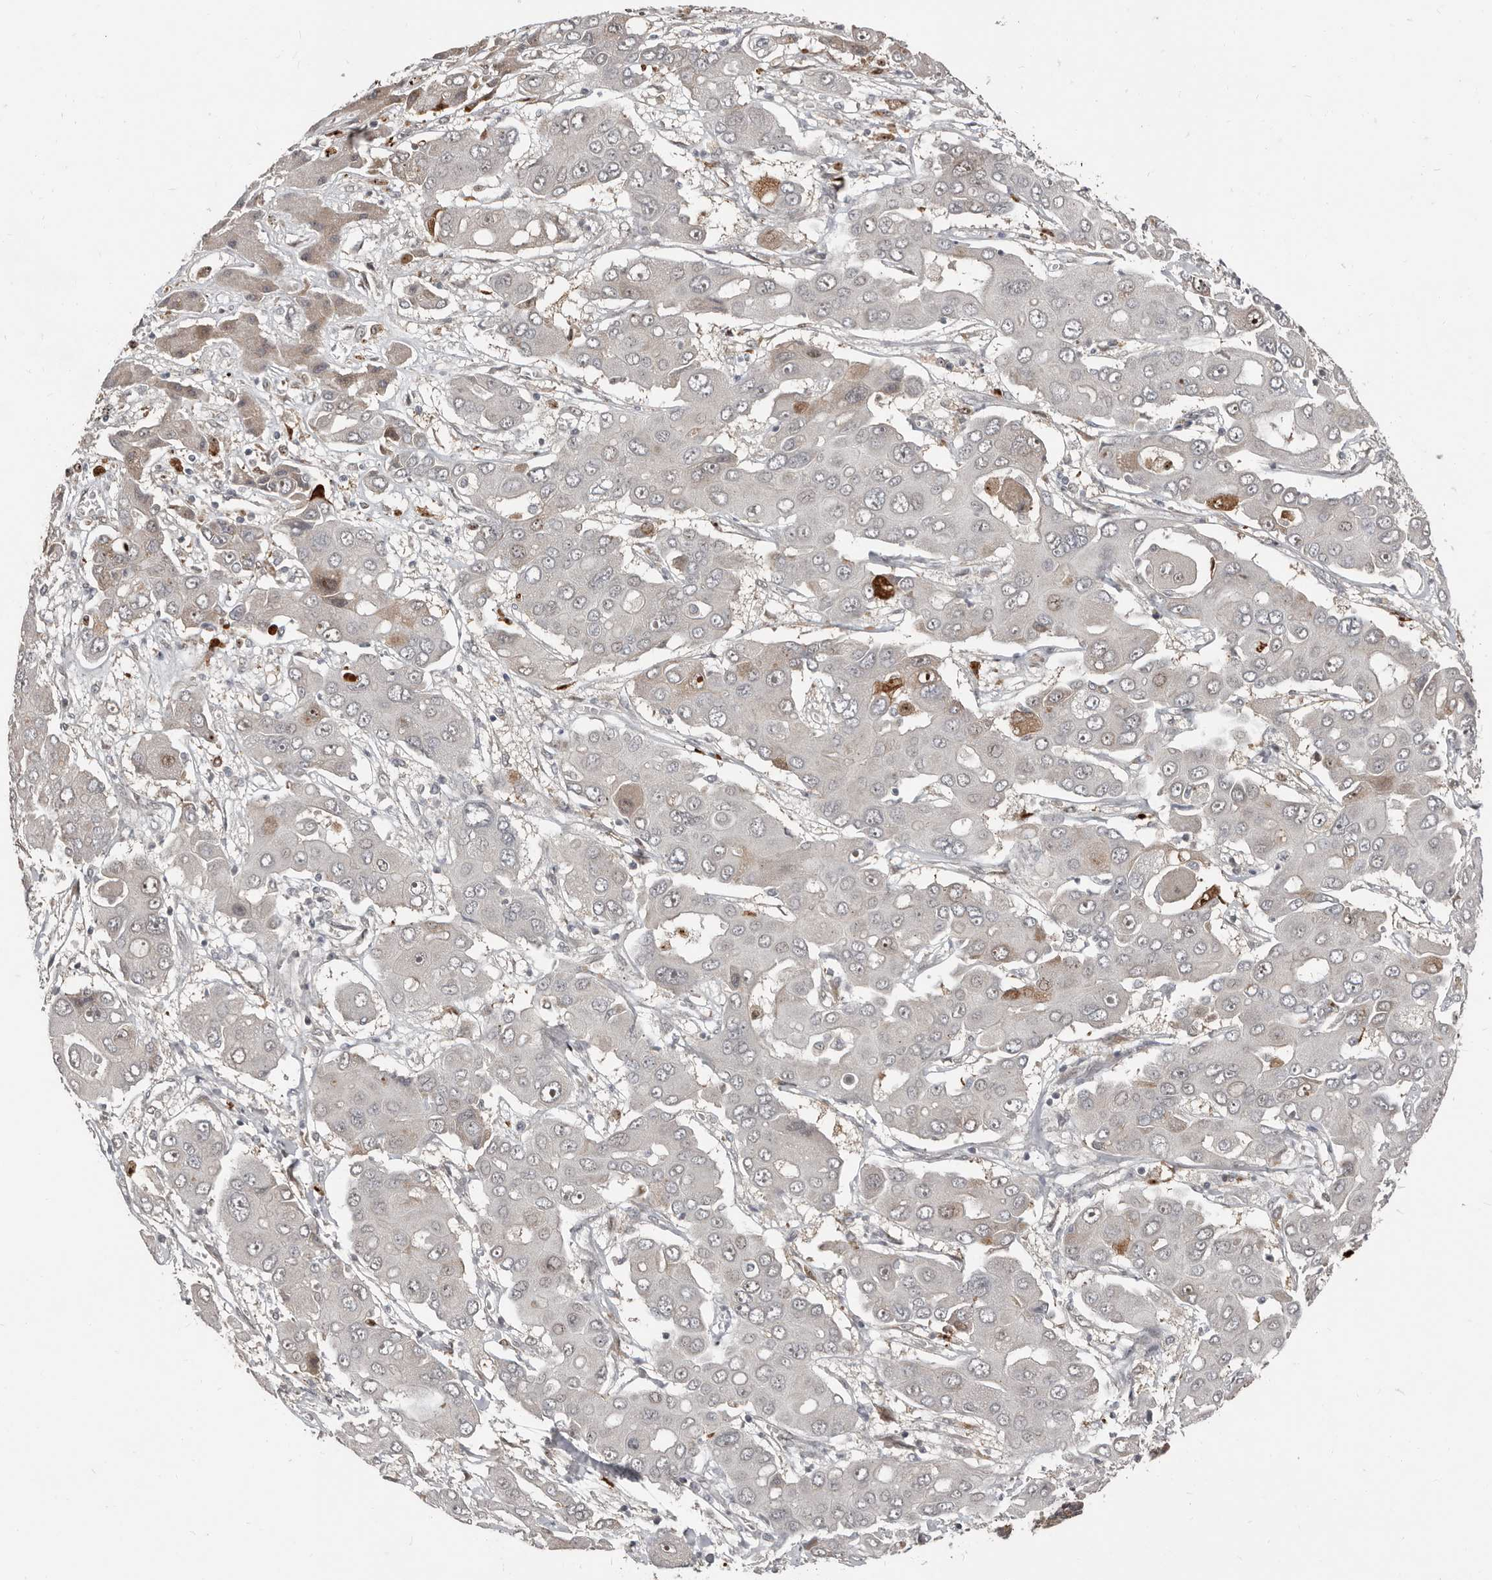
{"staining": {"intensity": "weak", "quantity": "<25%", "location": "cytoplasmic/membranous"}, "tissue": "liver cancer", "cell_type": "Tumor cells", "image_type": "cancer", "snomed": [{"axis": "morphology", "description": "Cholangiocarcinoma"}, {"axis": "topography", "description": "Liver"}], "caption": "A high-resolution histopathology image shows IHC staining of liver cholangiocarcinoma, which demonstrates no significant positivity in tumor cells.", "gene": "APOL6", "patient": {"sex": "male", "age": 67}}